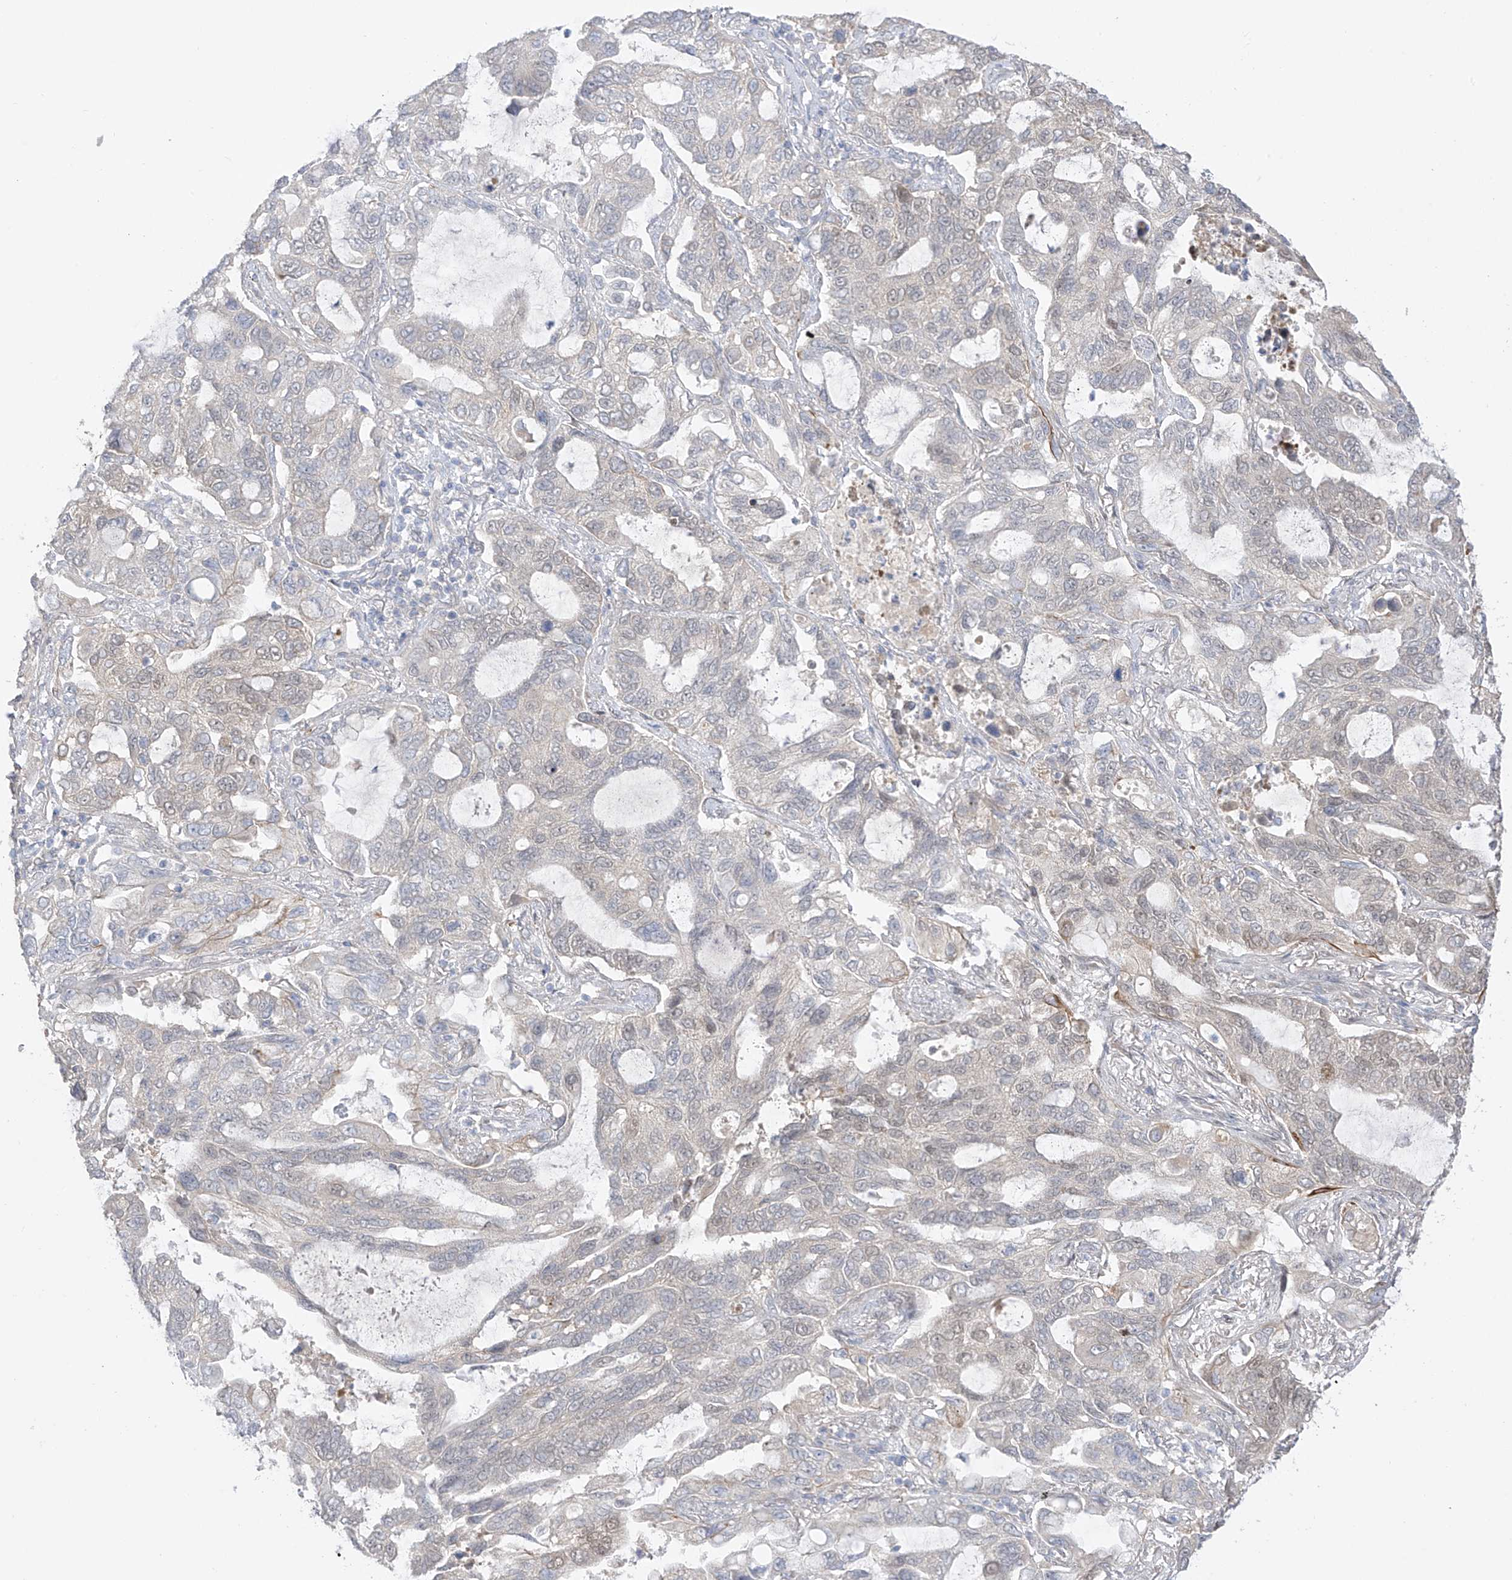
{"staining": {"intensity": "moderate", "quantity": "<25%", "location": "cytoplasmic/membranous"}, "tissue": "lung cancer", "cell_type": "Tumor cells", "image_type": "cancer", "snomed": [{"axis": "morphology", "description": "Adenocarcinoma, NOS"}, {"axis": "topography", "description": "Lung"}], "caption": "Immunohistochemistry (IHC) (DAB (3,3'-diaminobenzidine)) staining of lung cancer exhibits moderate cytoplasmic/membranous protein staining in about <25% of tumor cells.", "gene": "EIPR1", "patient": {"sex": "male", "age": 64}}